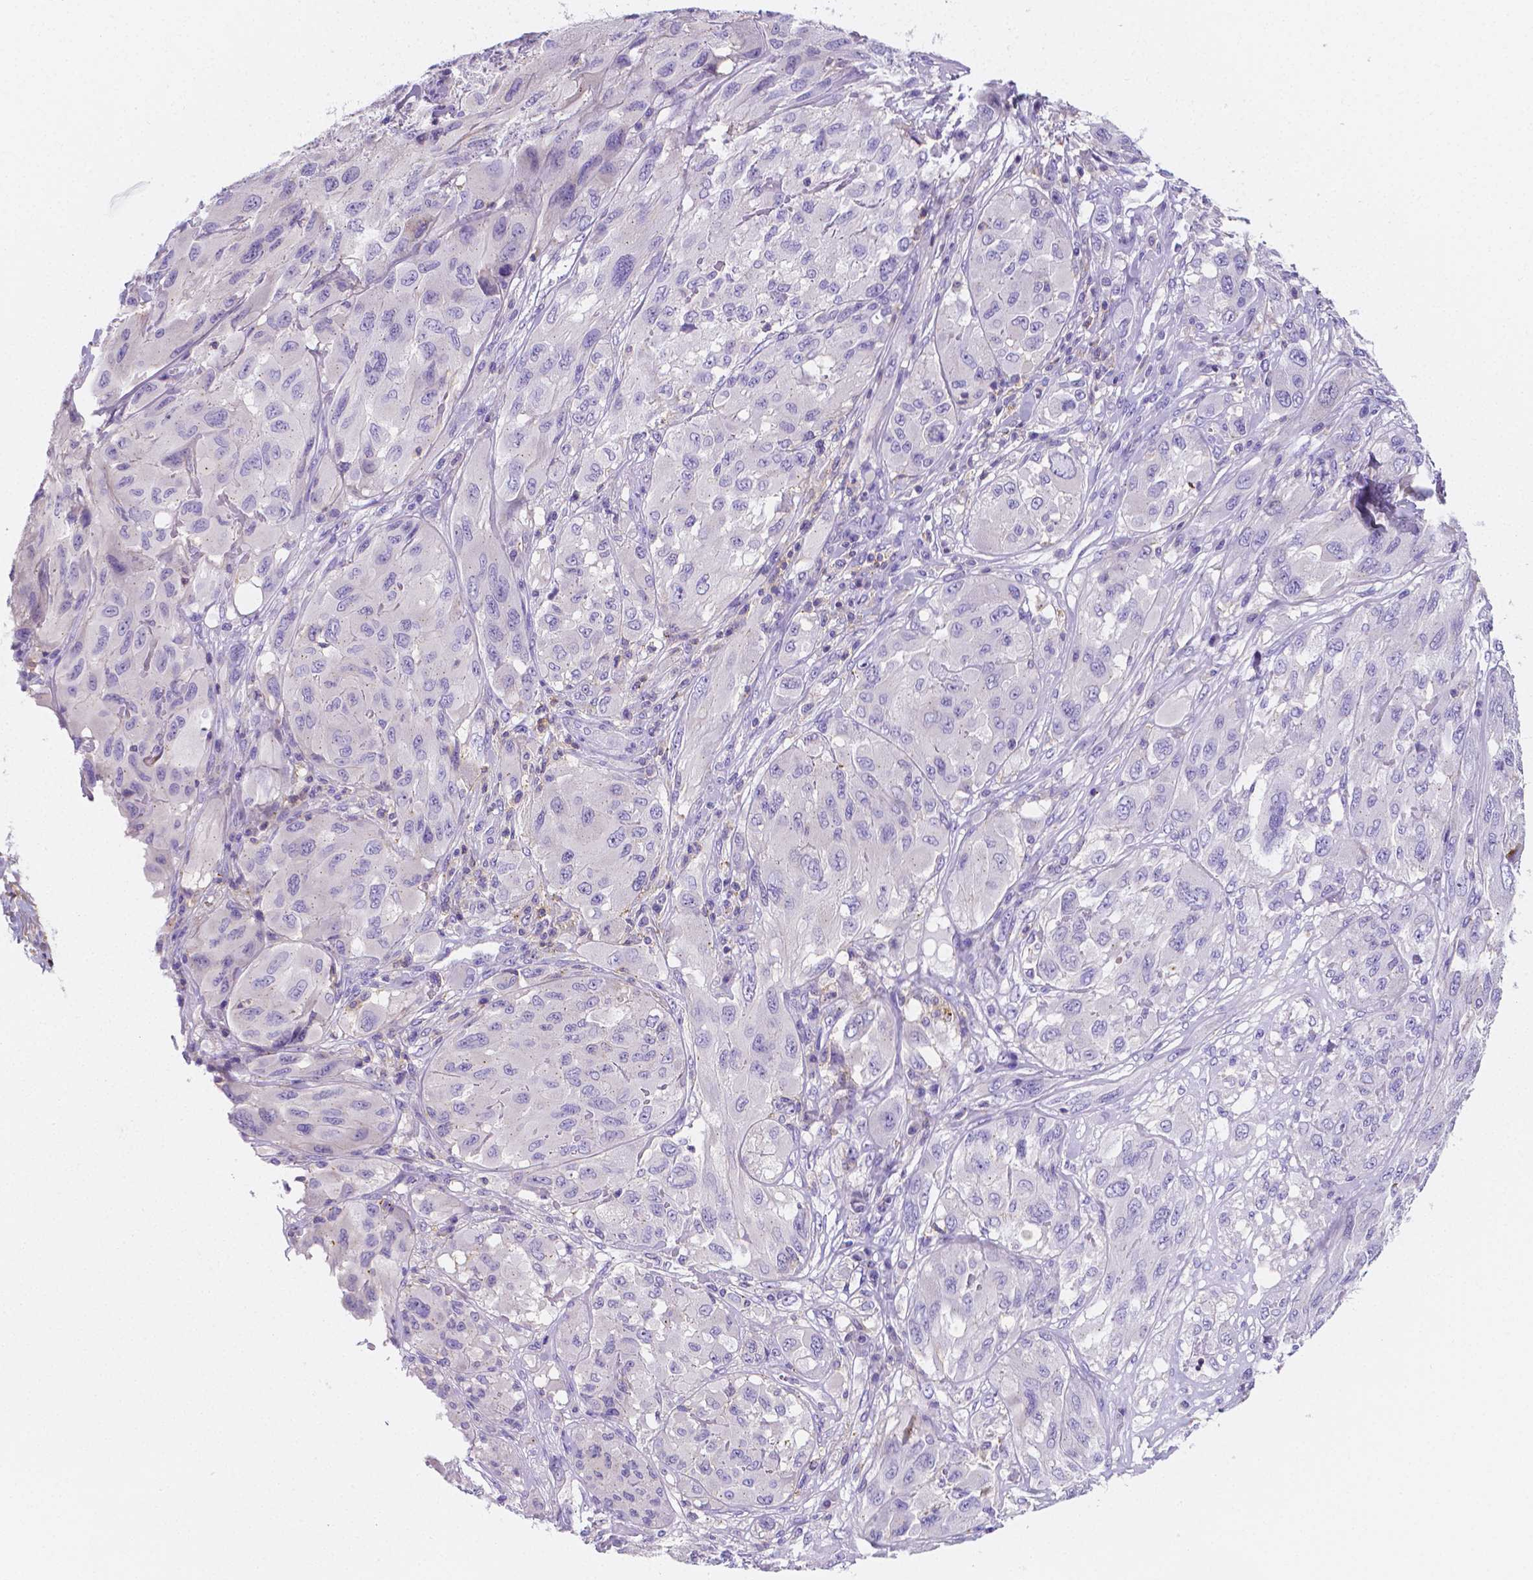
{"staining": {"intensity": "negative", "quantity": "none", "location": "none"}, "tissue": "melanoma", "cell_type": "Tumor cells", "image_type": "cancer", "snomed": [{"axis": "morphology", "description": "Malignant melanoma, NOS"}, {"axis": "topography", "description": "Skin"}], "caption": "Tumor cells are negative for brown protein staining in malignant melanoma.", "gene": "GABRD", "patient": {"sex": "female", "age": 91}}